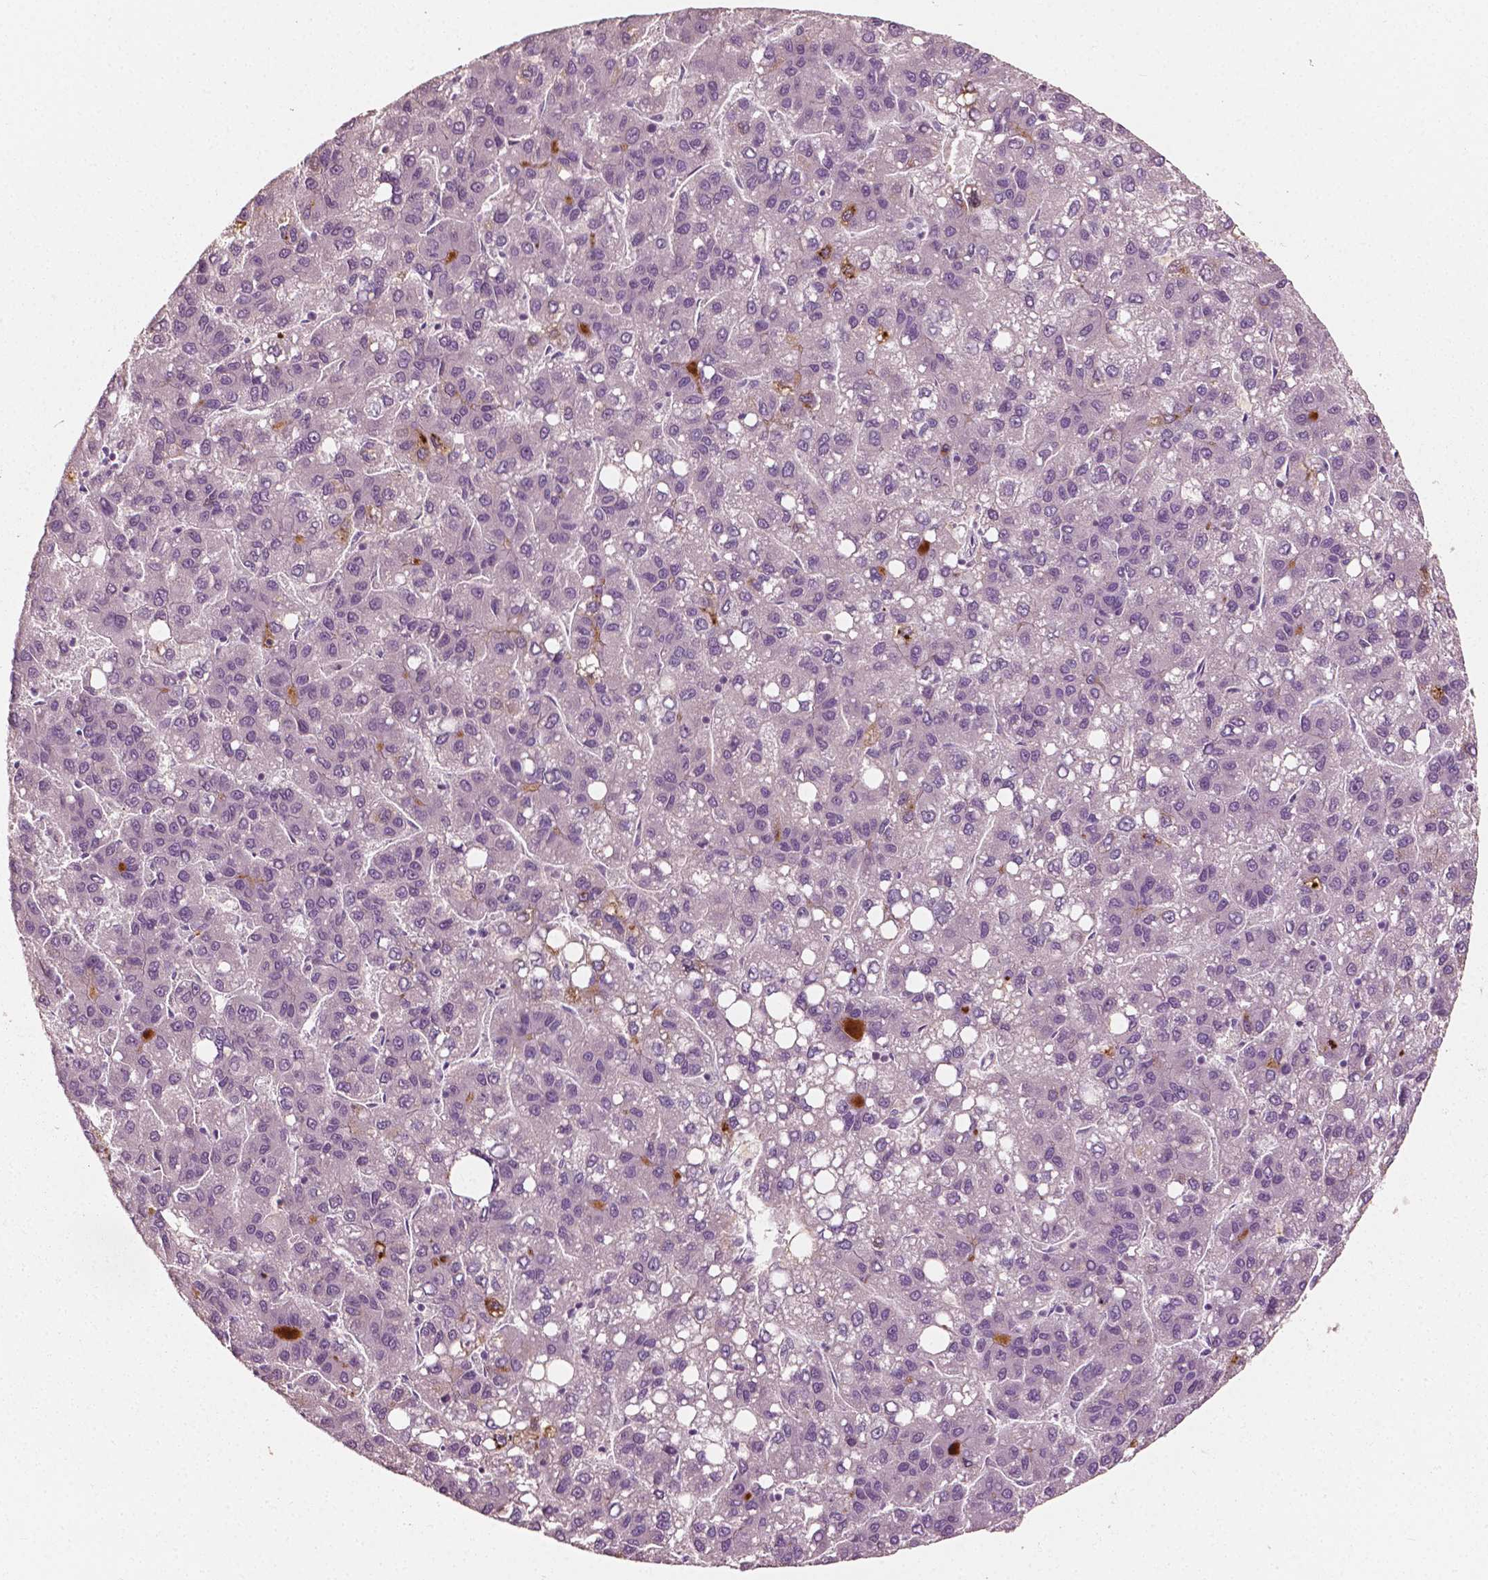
{"staining": {"intensity": "negative", "quantity": "none", "location": "none"}, "tissue": "liver cancer", "cell_type": "Tumor cells", "image_type": "cancer", "snomed": [{"axis": "morphology", "description": "Carcinoma, Hepatocellular, NOS"}, {"axis": "topography", "description": "Liver"}], "caption": "The micrograph exhibits no significant staining in tumor cells of liver hepatocellular carcinoma.", "gene": "APOA4", "patient": {"sex": "female", "age": 82}}